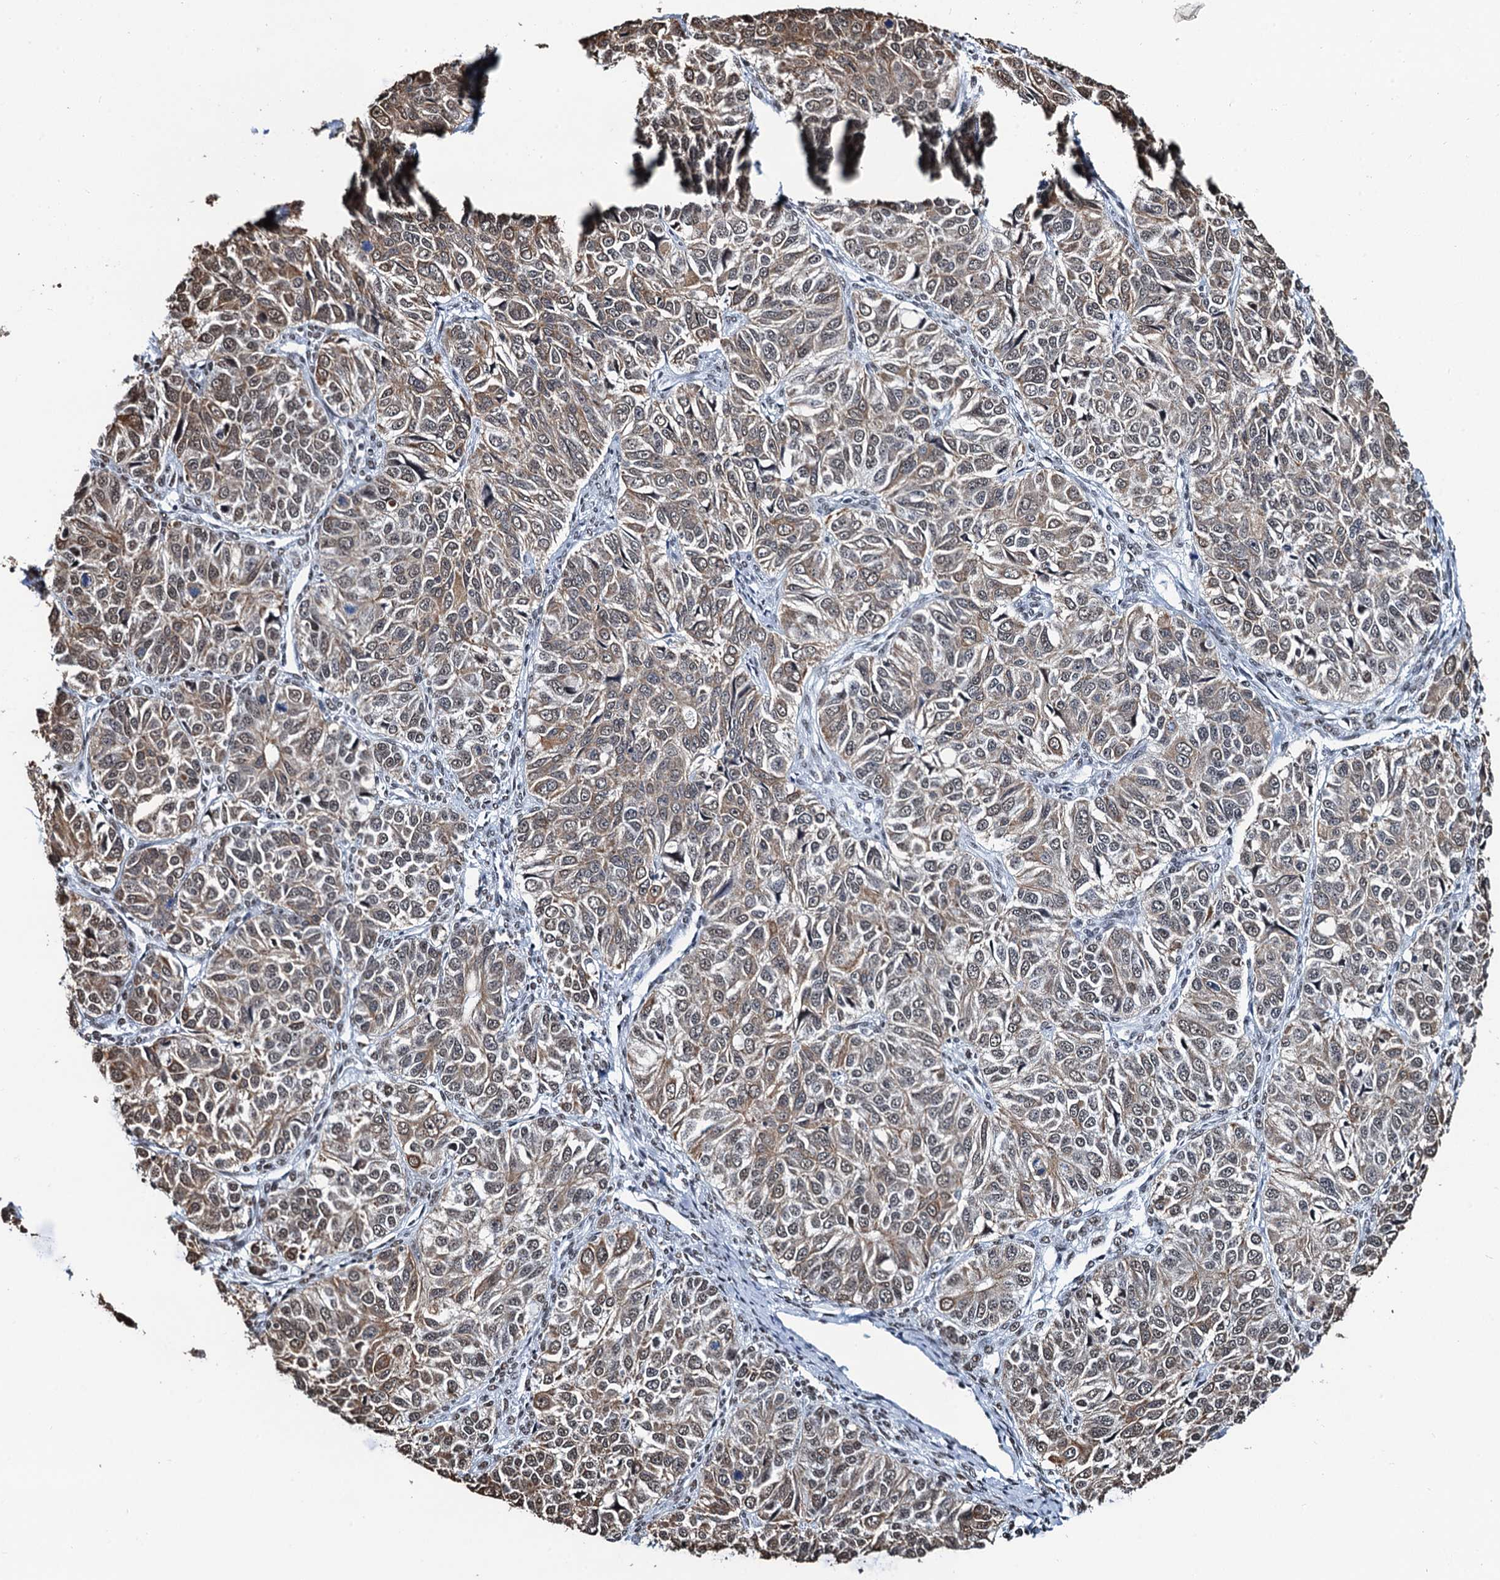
{"staining": {"intensity": "weak", "quantity": "25%-75%", "location": "cytoplasmic/membranous"}, "tissue": "ovarian cancer", "cell_type": "Tumor cells", "image_type": "cancer", "snomed": [{"axis": "morphology", "description": "Carcinoma, endometroid"}, {"axis": "topography", "description": "Ovary"}], "caption": "This micrograph reveals ovarian endometroid carcinoma stained with immunohistochemistry (IHC) to label a protein in brown. The cytoplasmic/membranous of tumor cells show weak positivity for the protein. Nuclei are counter-stained blue.", "gene": "ZNF609", "patient": {"sex": "female", "age": 51}}